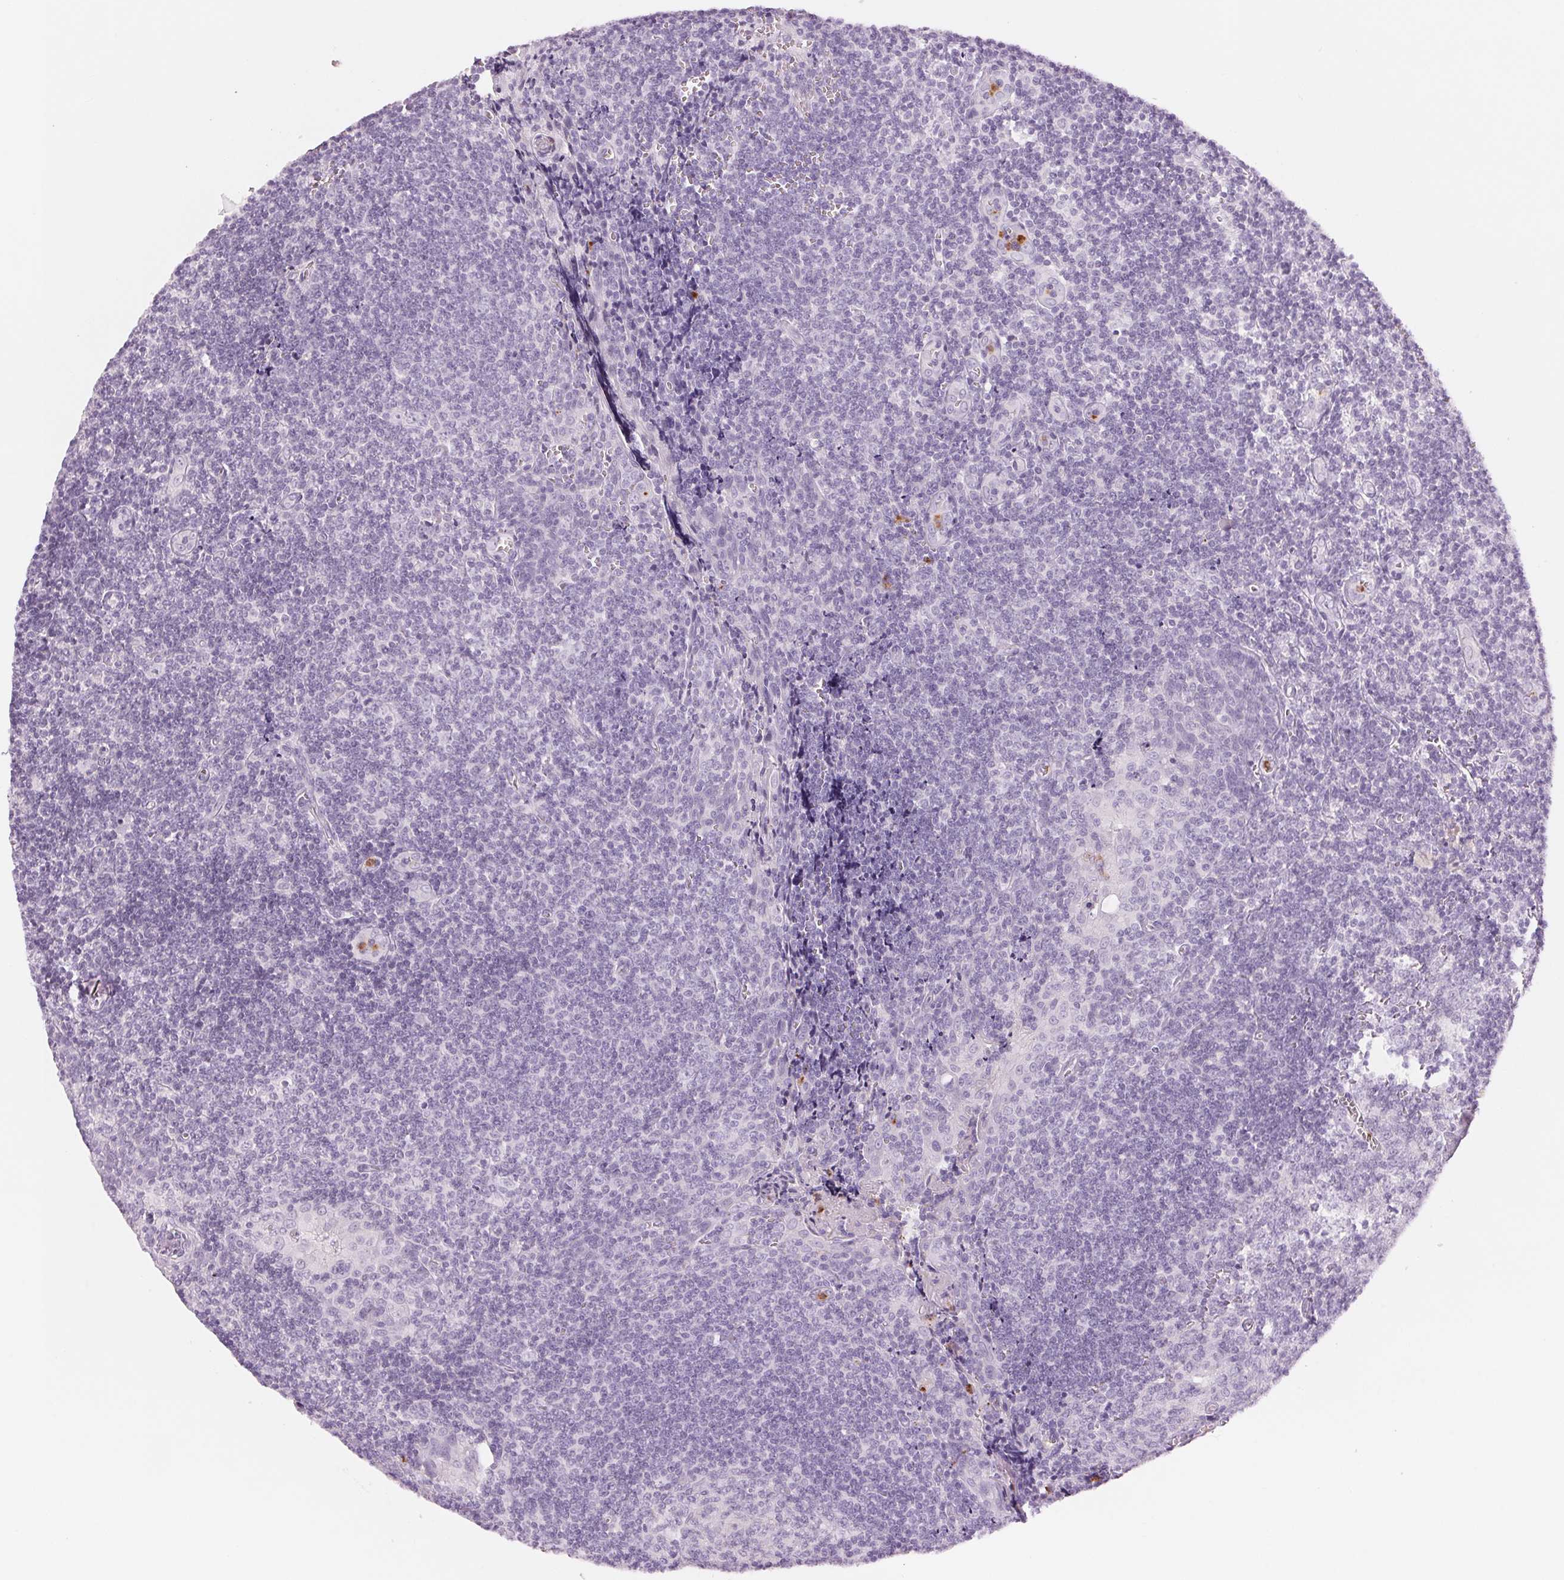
{"staining": {"intensity": "strong", "quantity": "<25%", "location": "cytoplasmic/membranous"}, "tissue": "tonsil", "cell_type": "Germinal center cells", "image_type": "normal", "snomed": [{"axis": "morphology", "description": "Normal tissue, NOS"}, {"axis": "morphology", "description": "Inflammation, NOS"}, {"axis": "topography", "description": "Tonsil"}], "caption": "Tonsil stained for a protein (brown) demonstrates strong cytoplasmic/membranous positive staining in approximately <25% of germinal center cells.", "gene": "KLK7", "patient": {"sex": "female", "age": 31}}